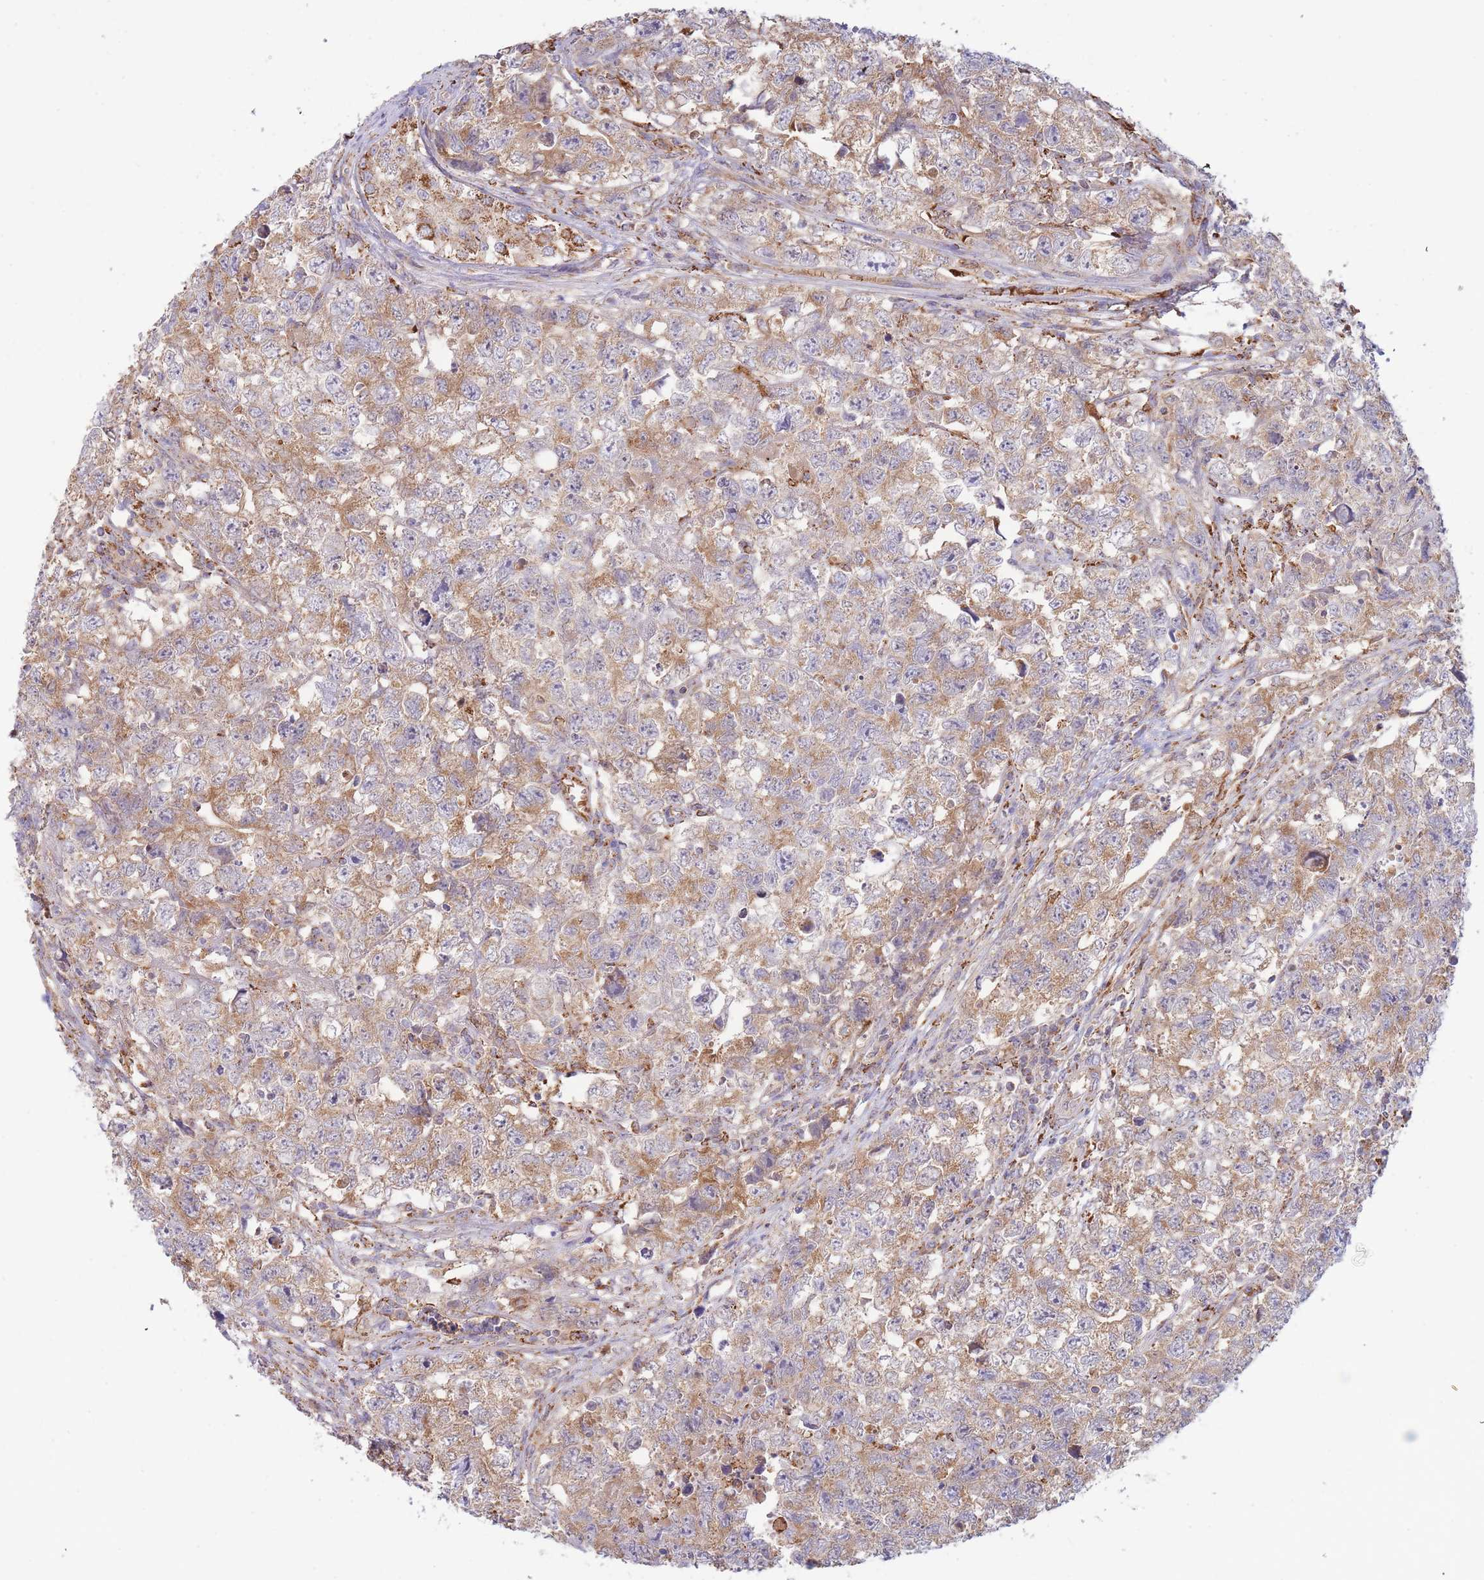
{"staining": {"intensity": "moderate", "quantity": ">75%", "location": "cytoplasmic/membranous"}, "tissue": "testis cancer", "cell_type": "Tumor cells", "image_type": "cancer", "snomed": [{"axis": "morphology", "description": "Carcinoma, Embryonal, NOS"}, {"axis": "topography", "description": "Testis"}], "caption": "Moderate cytoplasmic/membranous staining is identified in about >75% of tumor cells in testis cancer (embryonal carcinoma).", "gene": "MRPL17", "patient": {"sex": "male", "age": 22}}